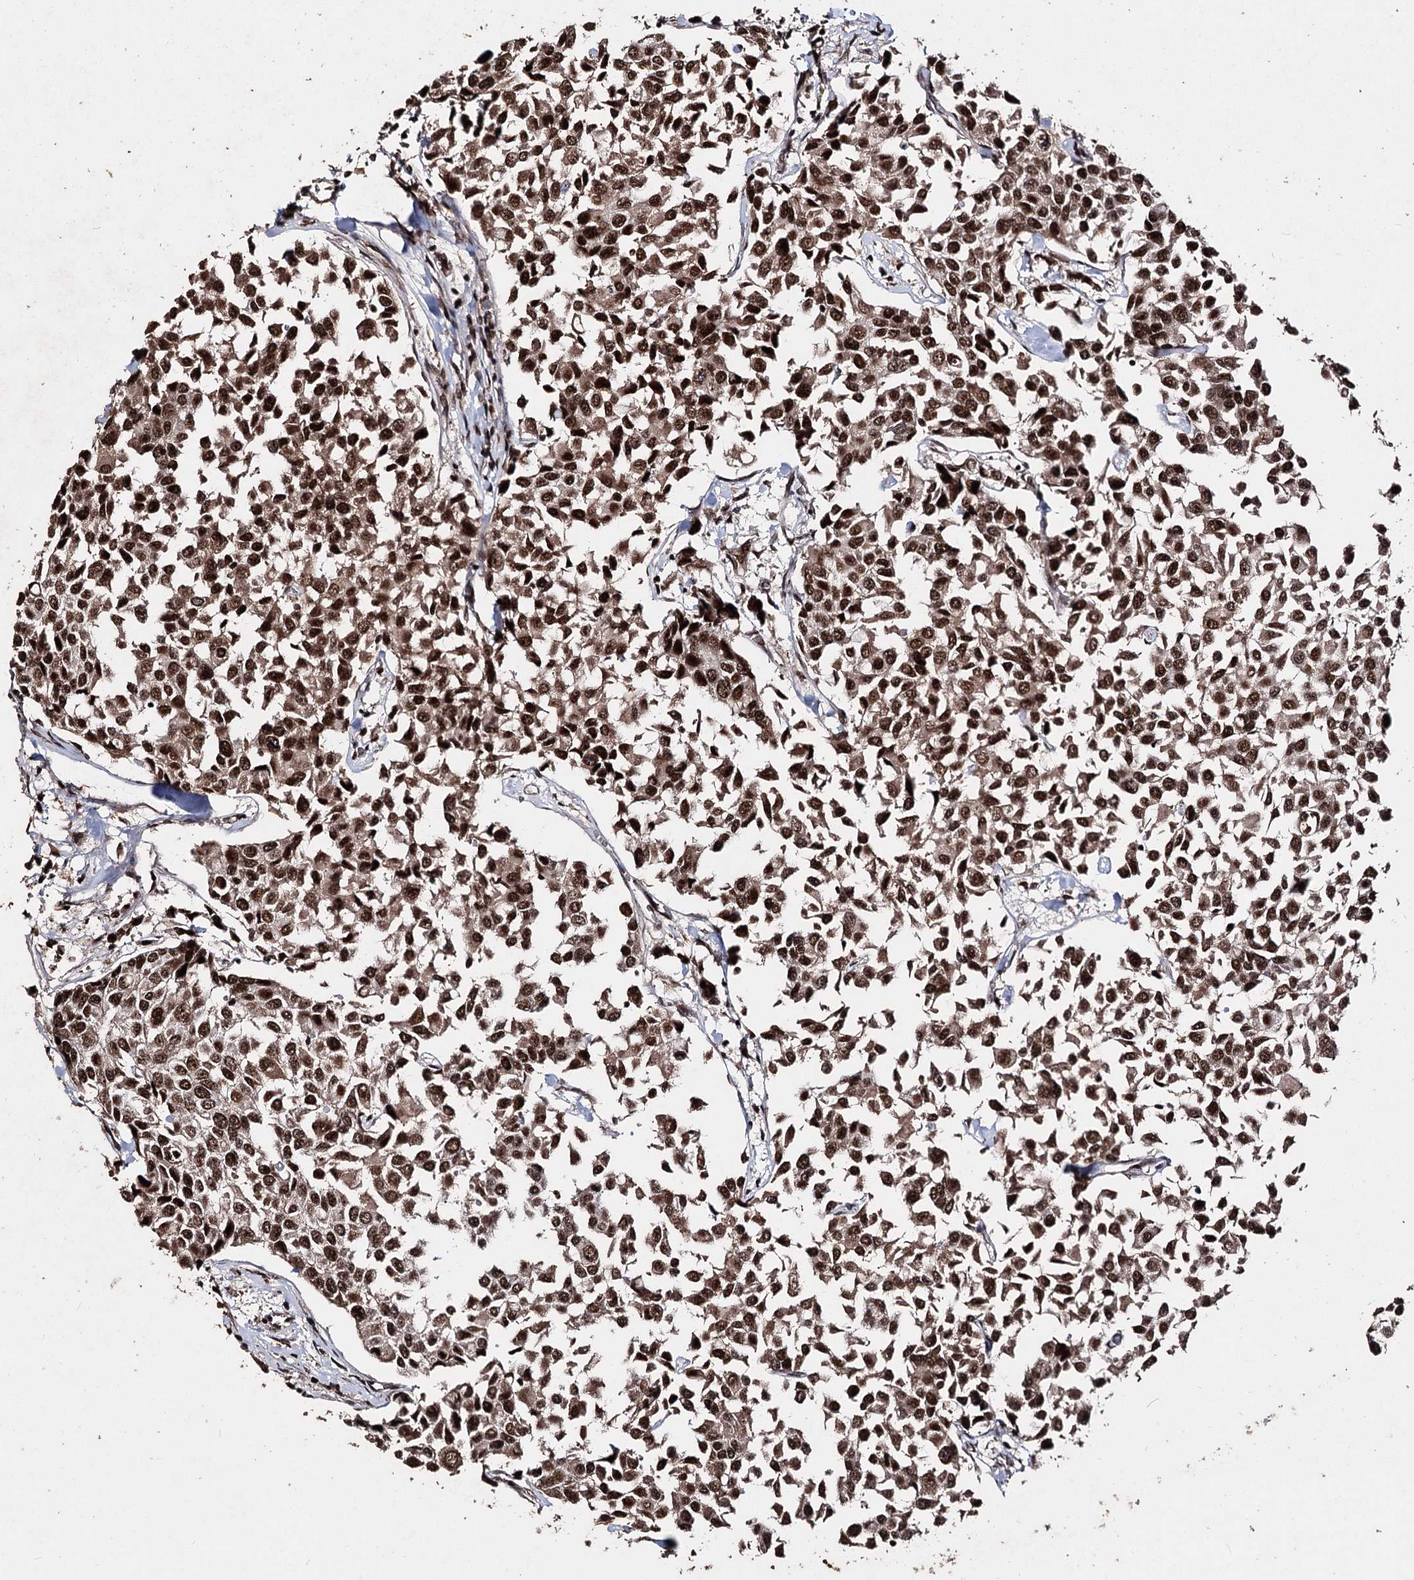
{"staining": {"intensity": "strong", "quantity": ">75%", "location": "cytoplasmic/membranous,nuclear"}, "tissue": "breast cancer", "cell_type": "Tumor cells", "image_type": "cancer", "snomed": [{"axis": "morphology", "description": "Duct carcinoma"}, {"axis": "topography", "description": "Breast"}], "caption": "Immunohistochemistry image of neoplastic tissue: invasive ductal carcinoma (breast) stained using IHC displays high levels of strong protein expression localized specifically in the cytoplasmic/membranous and nuclear of tumor cells, appearing as a cytoplasmic/membranous and nuclear brown color.", "gene": "U2SURP", "patient": {"sex": "female", "age": 55}}